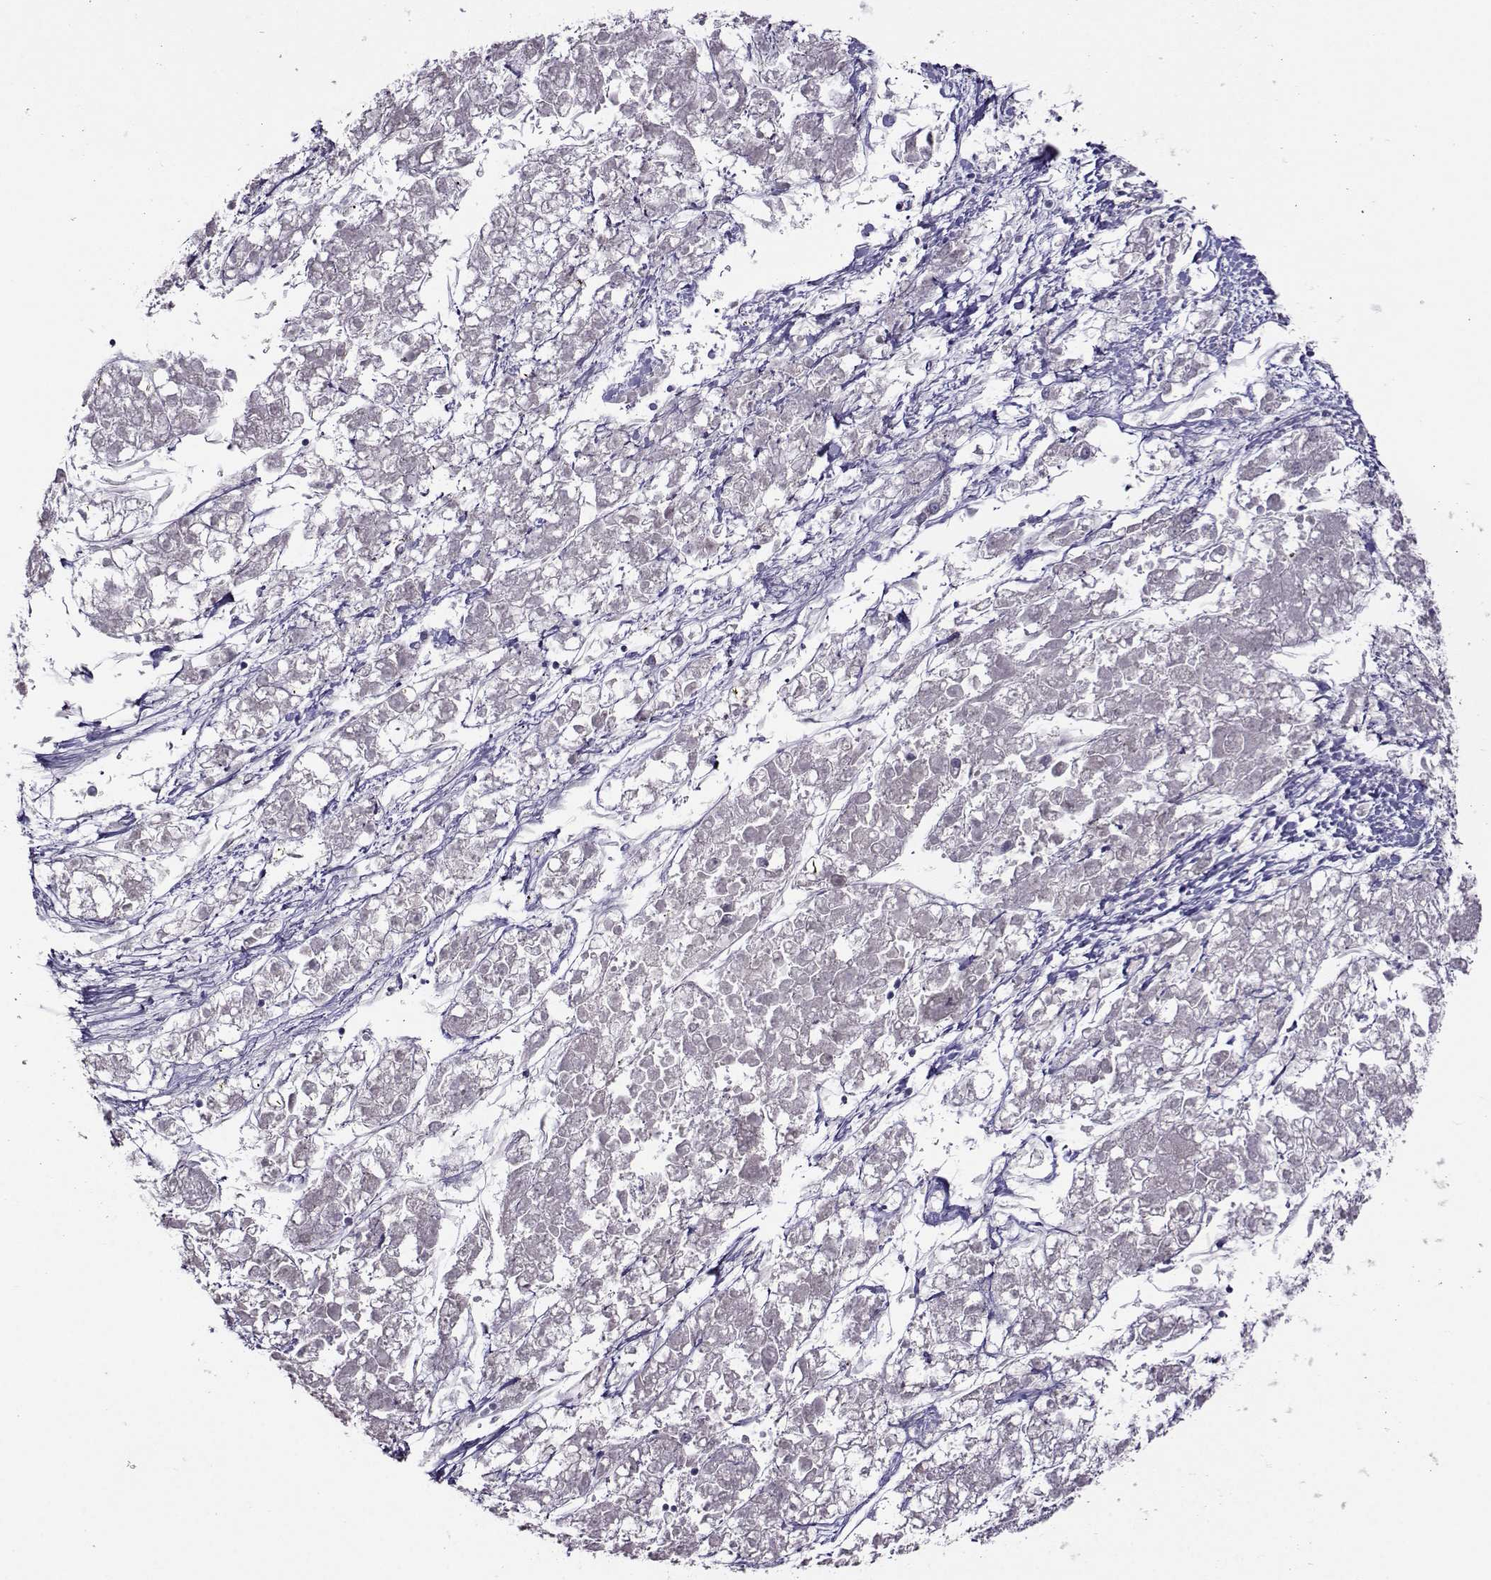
{"staining": {"intensity": "negative", "quantity": "none", "location": "none"}, "tissue": "liver cancer", "cell_type": "Tumor cells", "image_type": "cancer", "snomed": [{"axis": "morphology", "description": "Carcinoma, Hepatocellular, NOS"}, {"axis": "topography", "description": "Liver"}], "caption": "Immunohistochemistry (IHC) of liver cancer exhibits no staining in tumor cells.", "gene": "DDX20", "patient": {"sex": "male", "age": 56}}